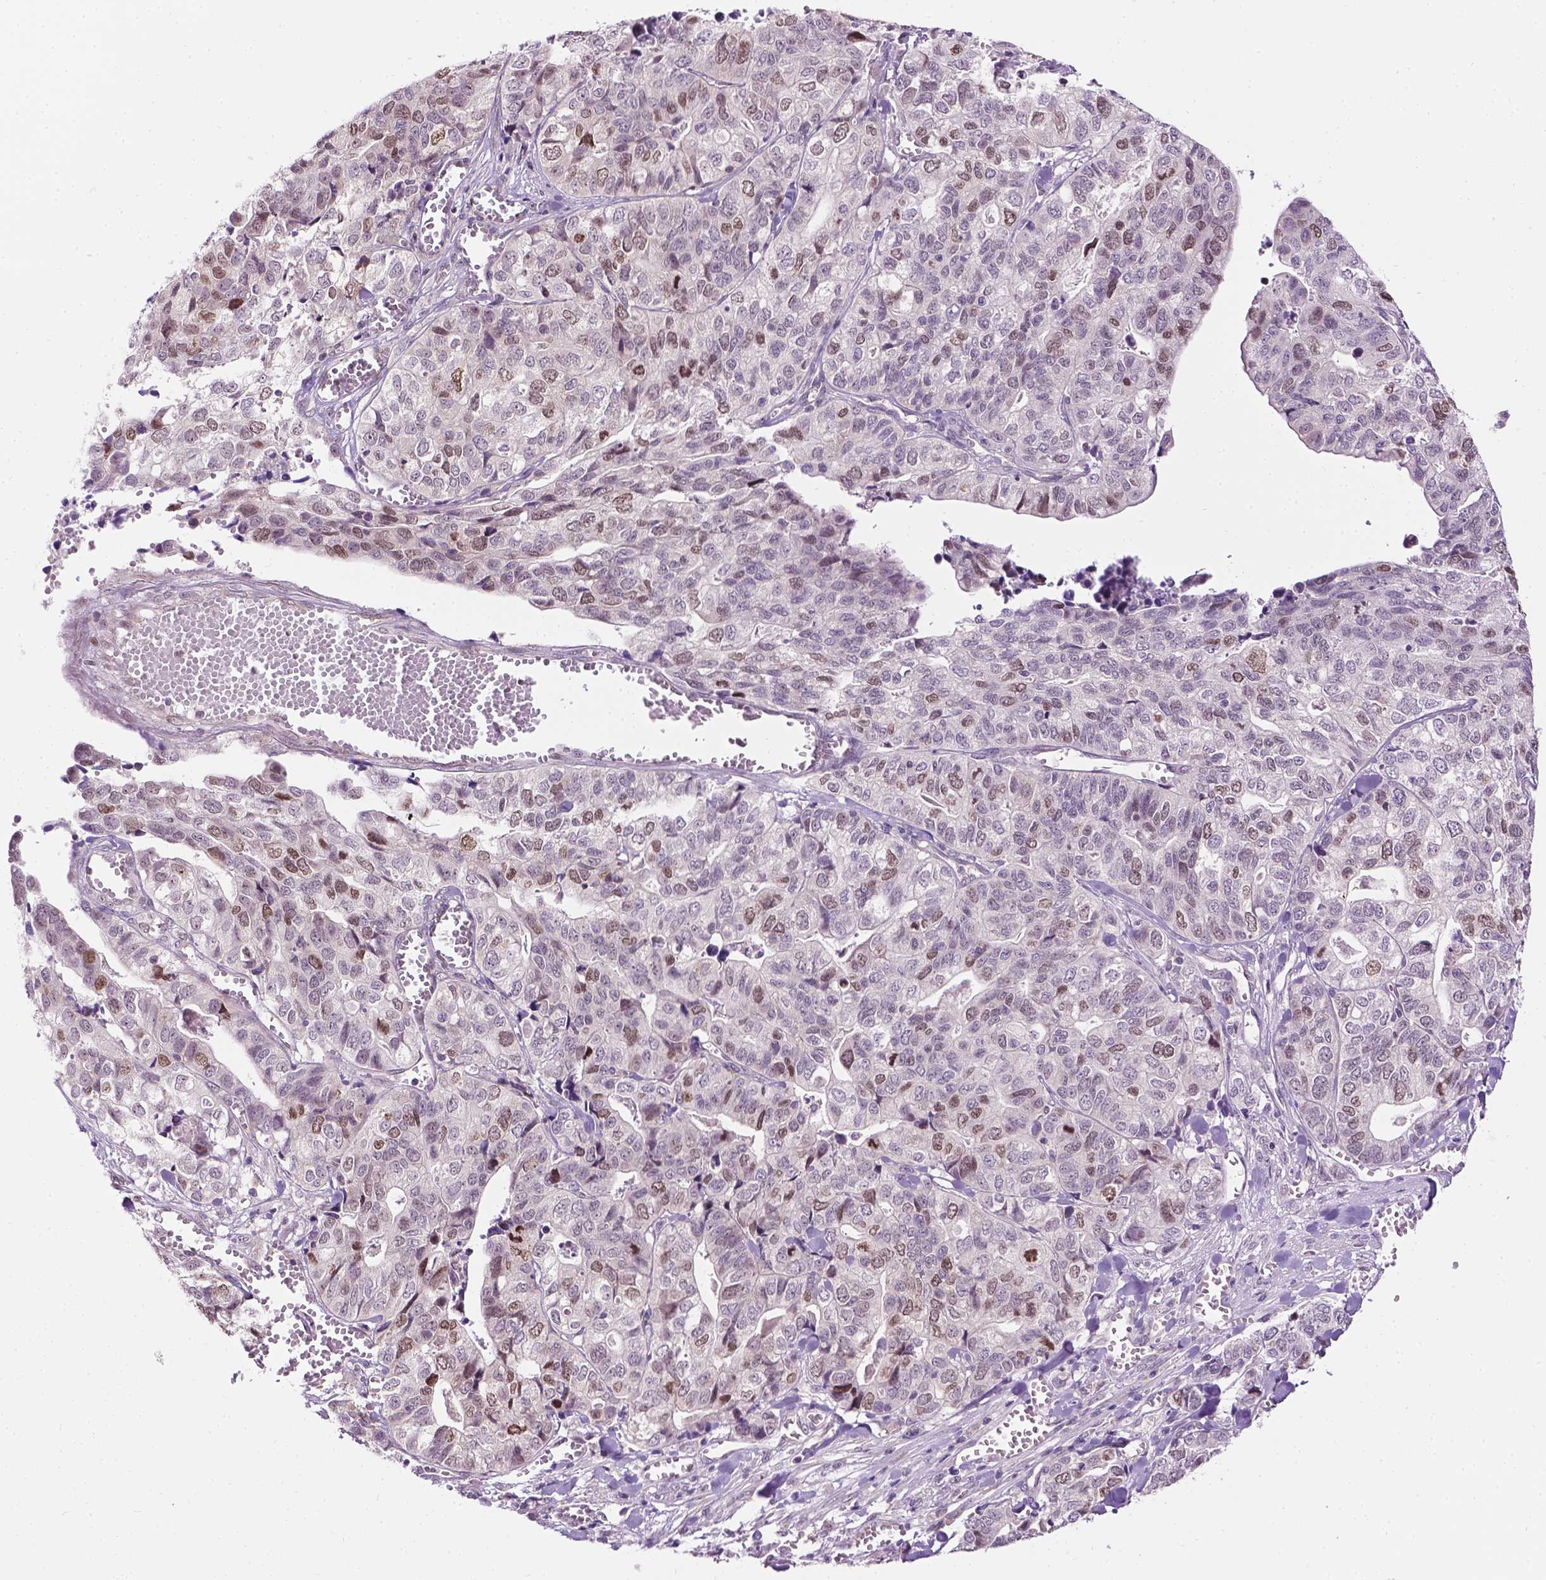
{"staining": {"intensity": "moderate", "quantity": "25%-75%", "location": "nuclear"}, "tissue": "stomach cancer", "cell_type": "Tumor cells", "image_type": "cancer", "snomed": [{"axis": "morphology", "description": "Adenocarcinoma, NOS"}, {"axis": "topography", "description": "Stomach, upper"}], "caption": "Immunohistochemistry of stomach adenocarcinoma displays medium levels of moderate nuclear positivity in approximately 25%-75% of tumor cells.", "gene": "DENND4A", "patient": {"sex": "female", "age": 67}}